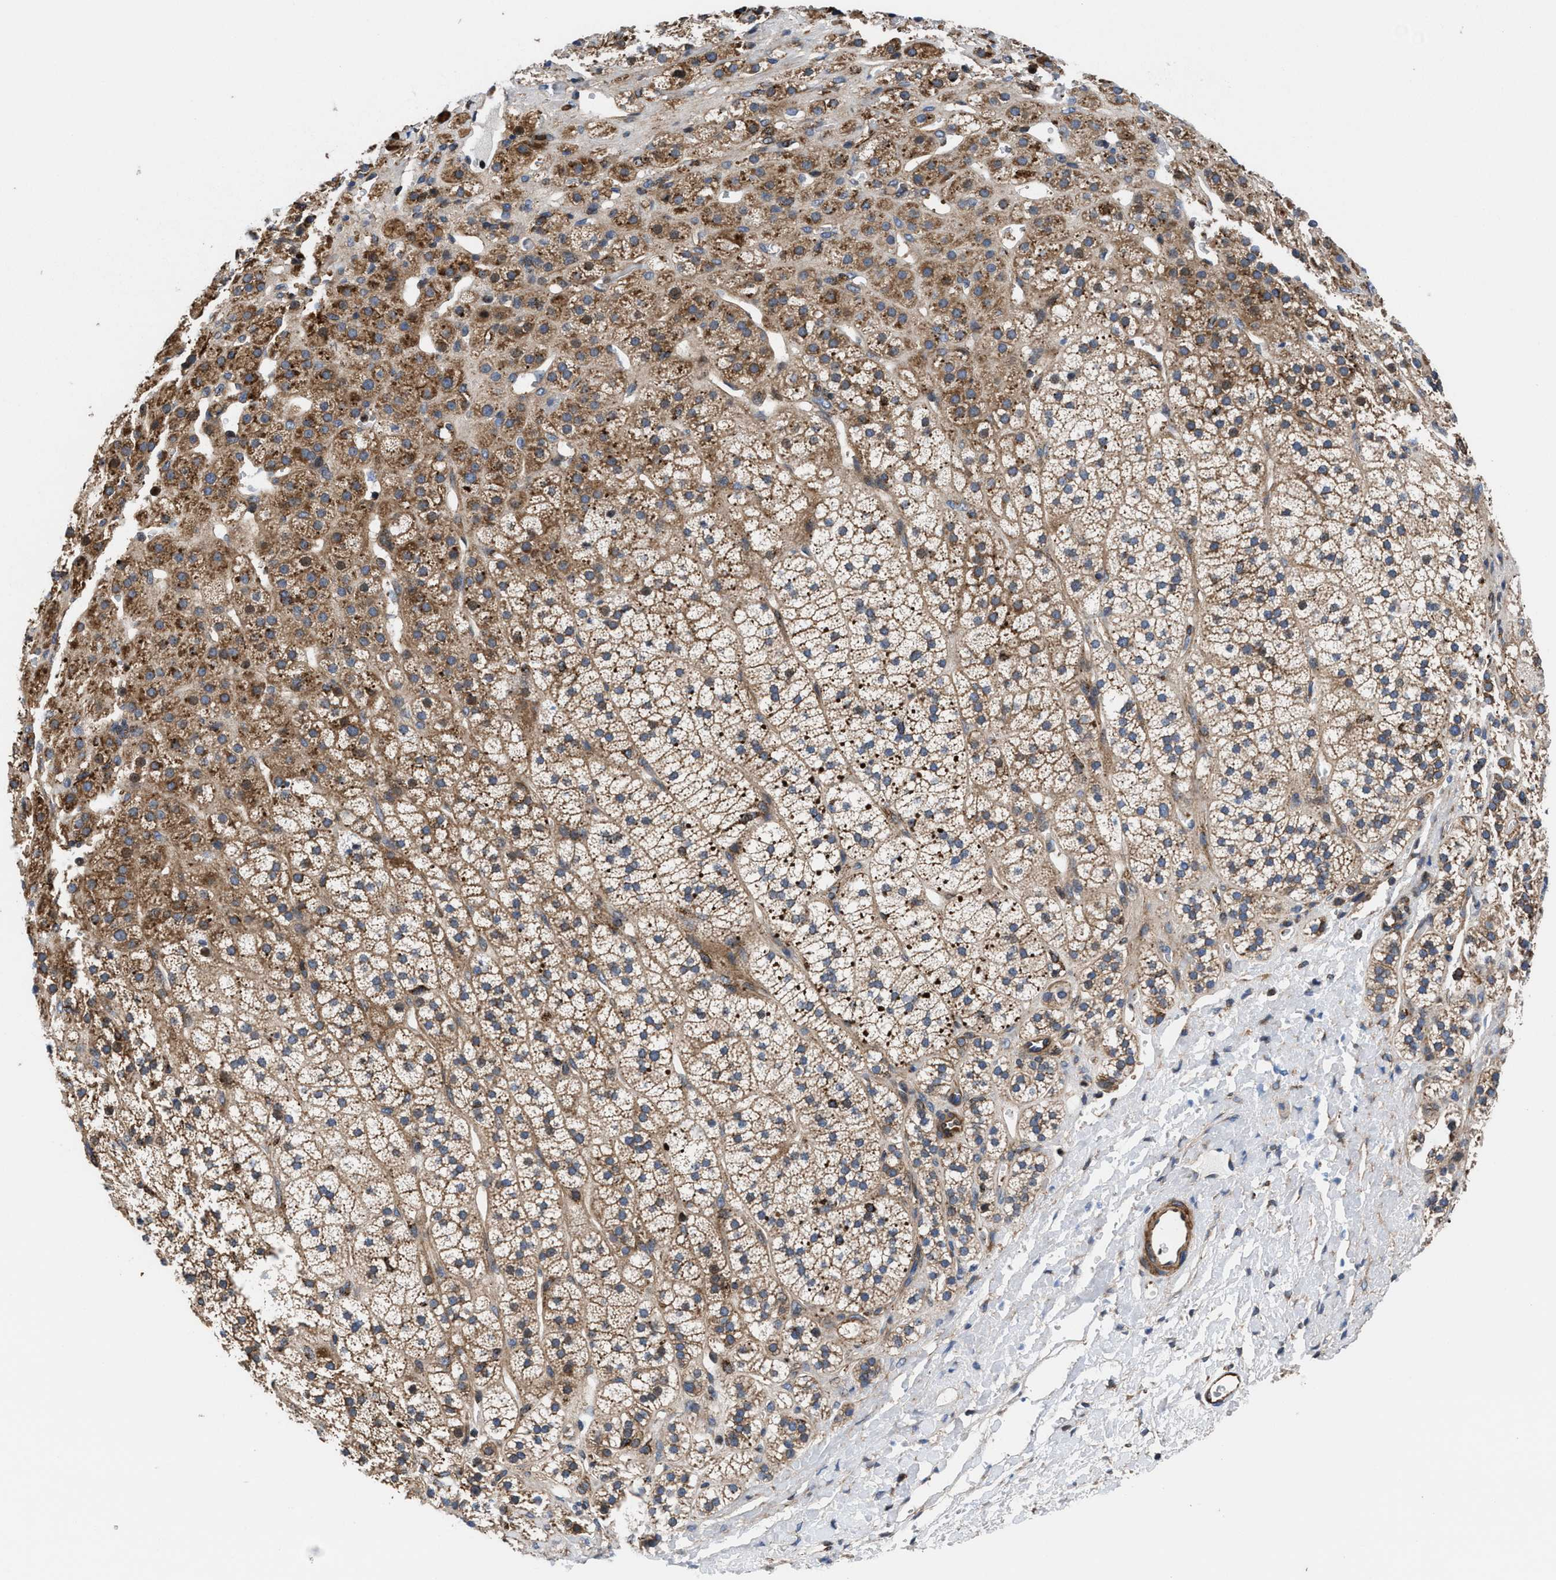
{"staining": {"intensity": "moderate", "quantity": ">75%", "location": "cytoplasmic/membranous"}, "tissue": "adrenal gland", "cell_type": "Glandular cells", "image_type": "normal", "snomed": [{"axis": "morphology", "description": "Normal tissue, NOS"}, {"axis": "topography", "description": "Adrenal gland"}], "caption": "Glandular cells display medium levels of moderate cytoplasmic/membranous positivity in about >75% of cells in normal adrenal gland. The staining was performed using DAB (3,3'-diaminobenzidine) to visualize the protein expression in brown, while the nuclei were stained in blue with hematoxylin (Magnification: 20x).", "gene": "PRR15L", "patient": {"sex": "male", "age": 56}}